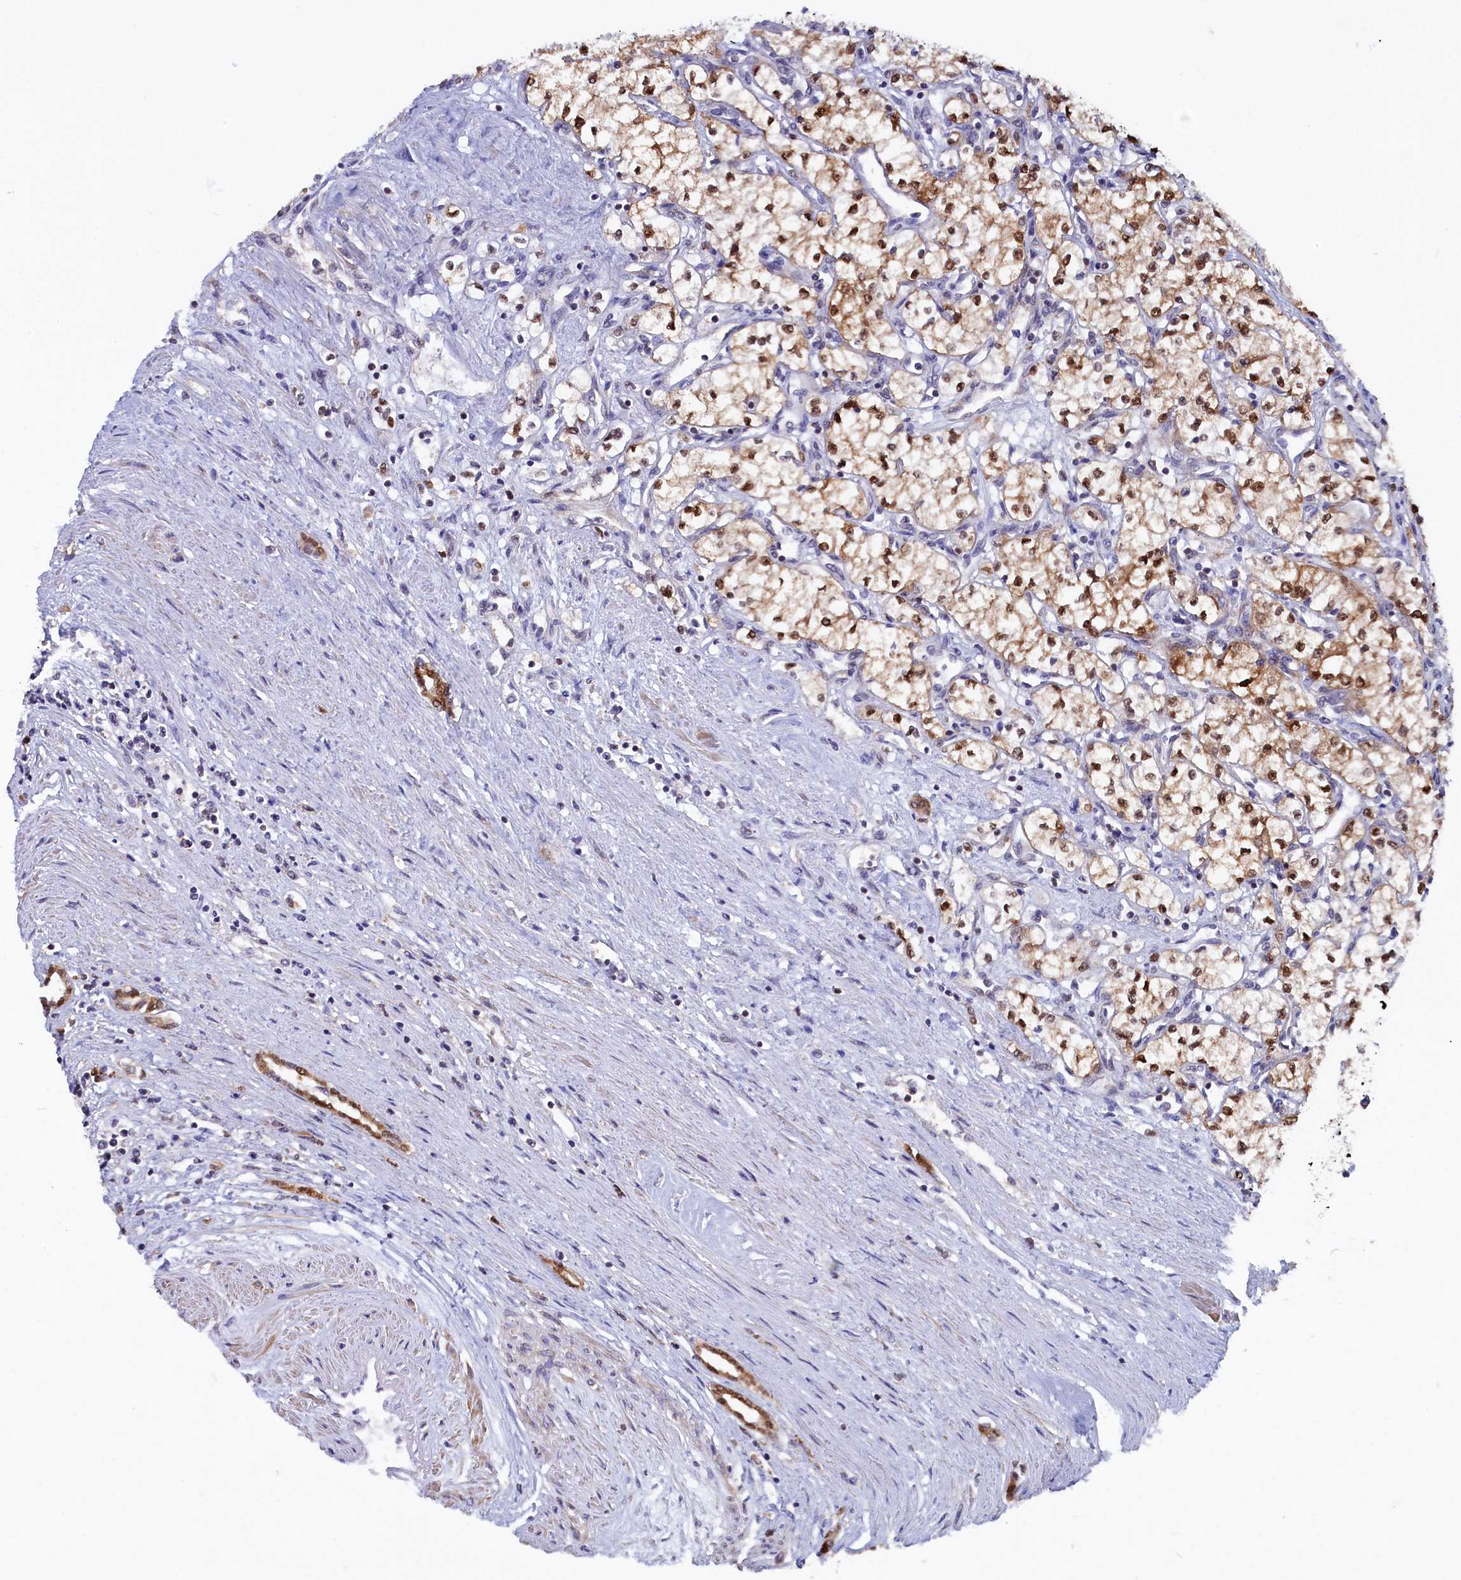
{"staining": {"intensity": "moderate", "quantity": ">75%", "location": "cytoplasmic/membranous,nuclear"}, "tissue": "renal cancer", "cell_type": "Tumor cells", "image_type": "cancer", "snomed": [{"axis": "morphology", "description": "Adenocarcinoma, NOS"}, {"axis": "topography", "description": "Kidney"}], "caption": "Immunohistochemistry photomicrograph of neoplastic tissue: adenocarcinoma (renal) stained using immunohistochemistry demonstrates medium levels of moderate protein expression localized specifically in the cytoplasmic/membranous and nuclear of tumor cells, appearing as a cytoplasmic/membranous and nuclear brown color.", "gene": "JPT2", "patient": {"sex": "male", "age": 59}}